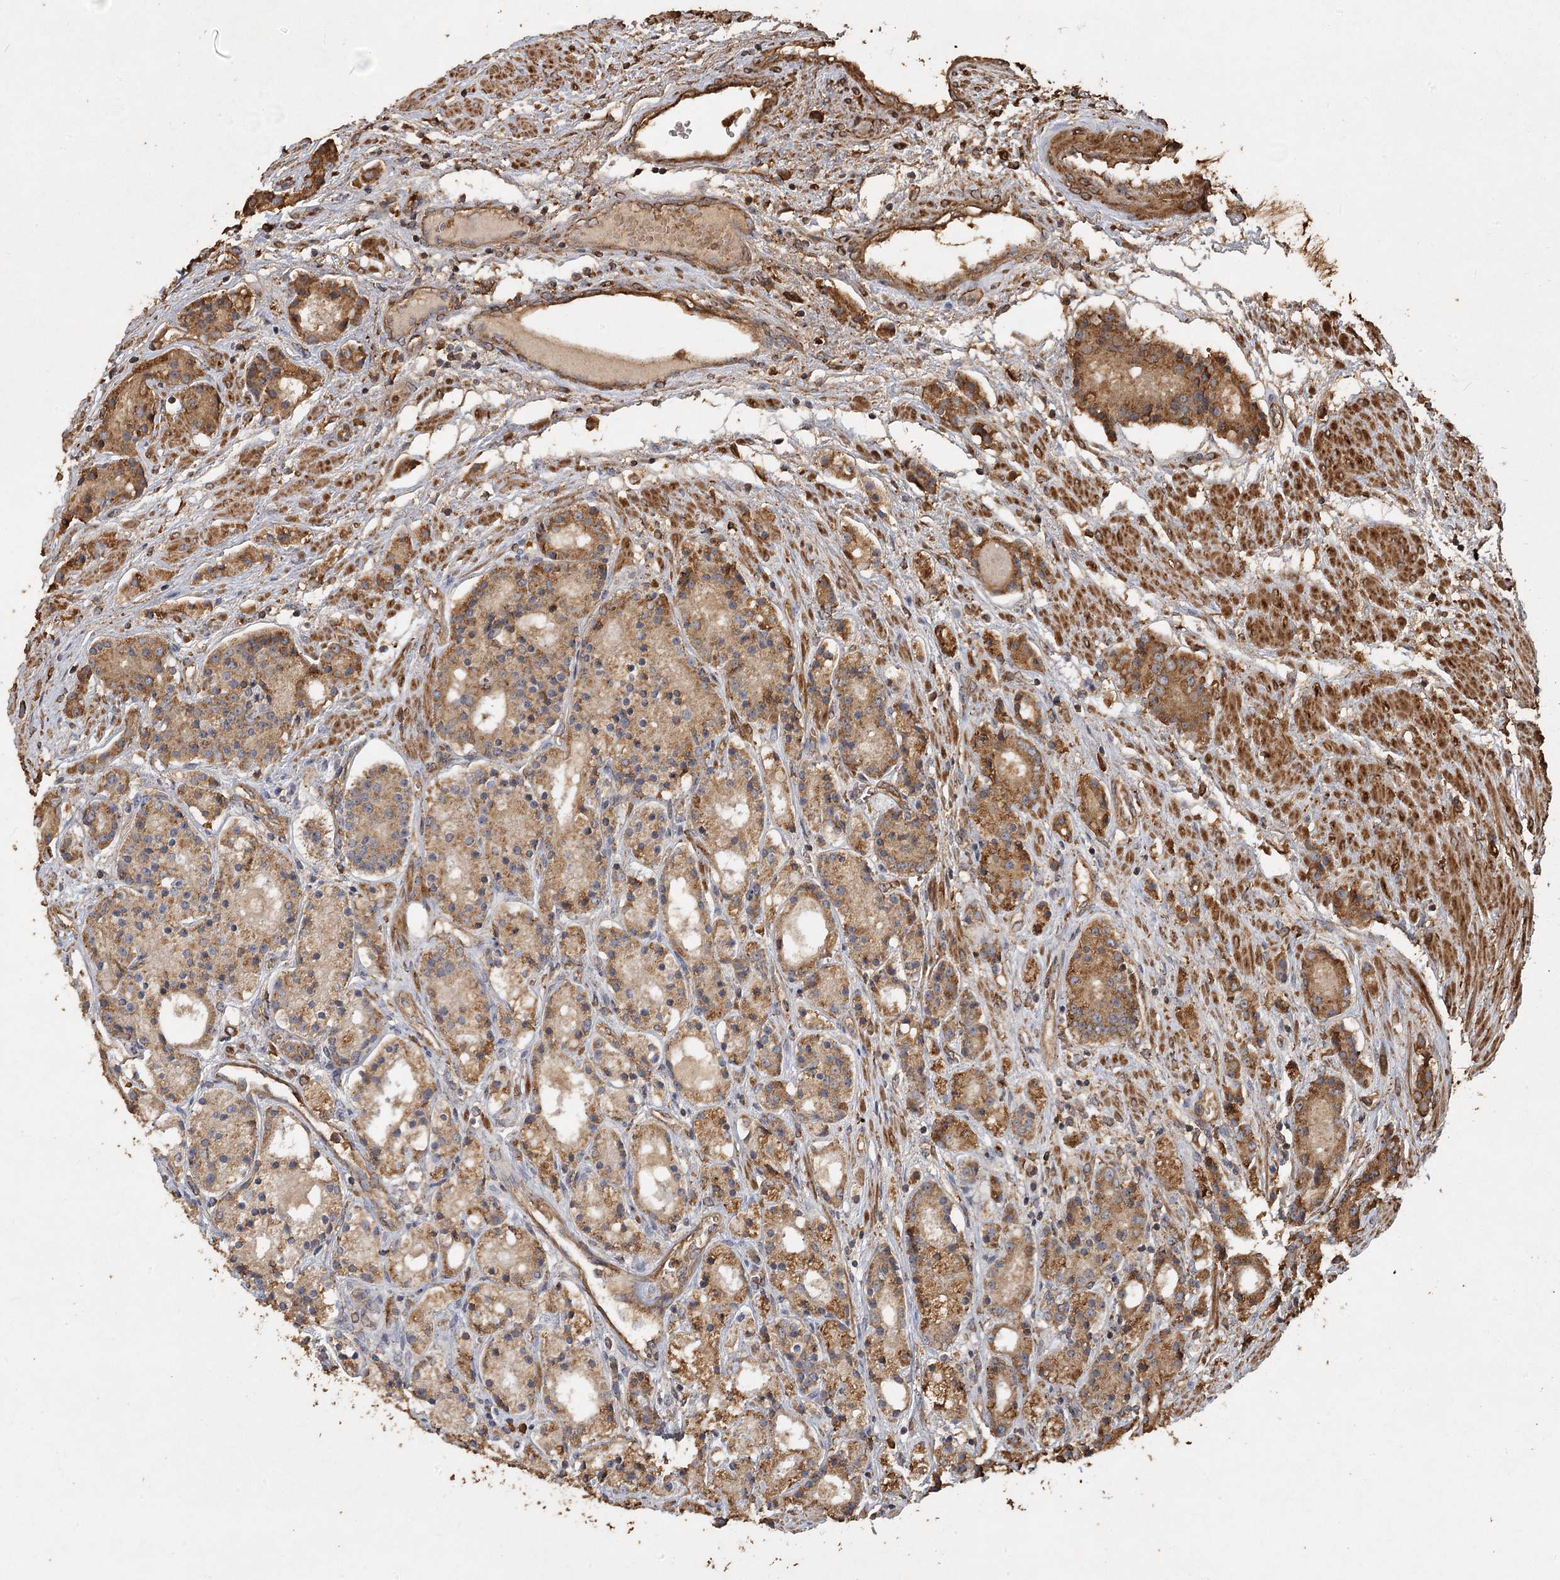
{"staining": {"intensity": "moderate", "quantity": ">75%", "location": "cytoplasmic/membranous"}, "tissue": "prostate cancer", "cell_type": "Tumor cells", "image_type": "cancer", "snomed": [{"axis": "morphology", "description": "Adenocarcinoma, High grade"}, {"axis": "topography", "description": "Prostate"}], "caption": "Prostate adenocarcinoma (high-grade) stained with DAB (3,3'-diaminobenzidine) IHC demonstrates medium levels of moderate cytoplasmic/membranous expression in approximately >75% of tumor cells.", "gene": "PIK3C2A", "patient": {"sex": "male", "age": 60}}